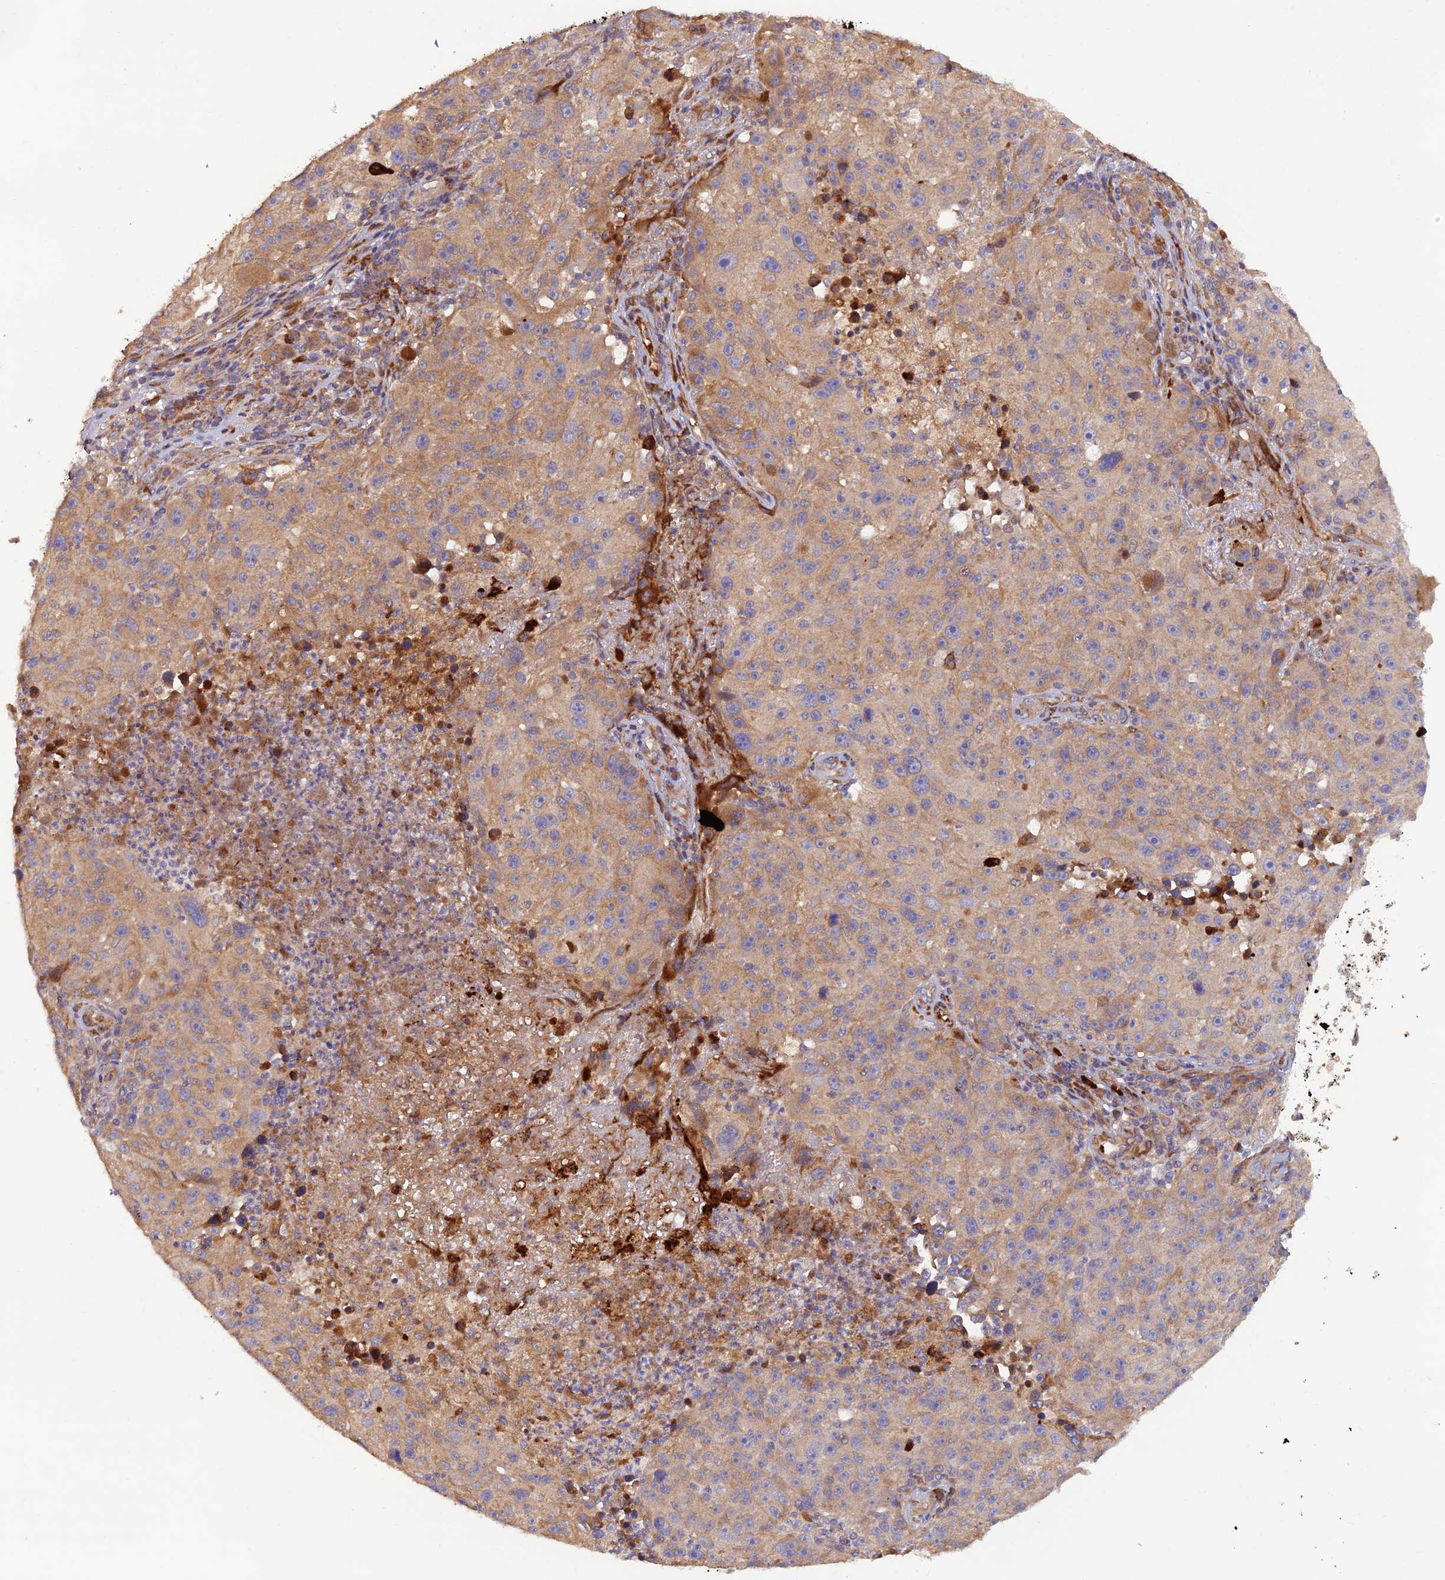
{"staining": {"intensity": "moderate", "quantity": "25%-75%", "location": "cytoplasmic/membranous"}, "tissue": "melanoma", "cell_type": "Tumor cells", "image_type": "cancer", "snomed": [{"axis": "morphology", "description": "Malignant melanoma, NOS"}, {"axis": "topography", "description": "Skin"}], "caption": "Tumor cells demonstrate medium levels of moderate cytoplasmic/membranous staining in approximately 25%-75% of cells in human malignant melanoma. (DAB (3,3'-diaminobenzidine) = brown stain, brightfield microscopy at high magnification).", "gene": "GMCL1", "patient": {"sex": "male", "age": 53}}